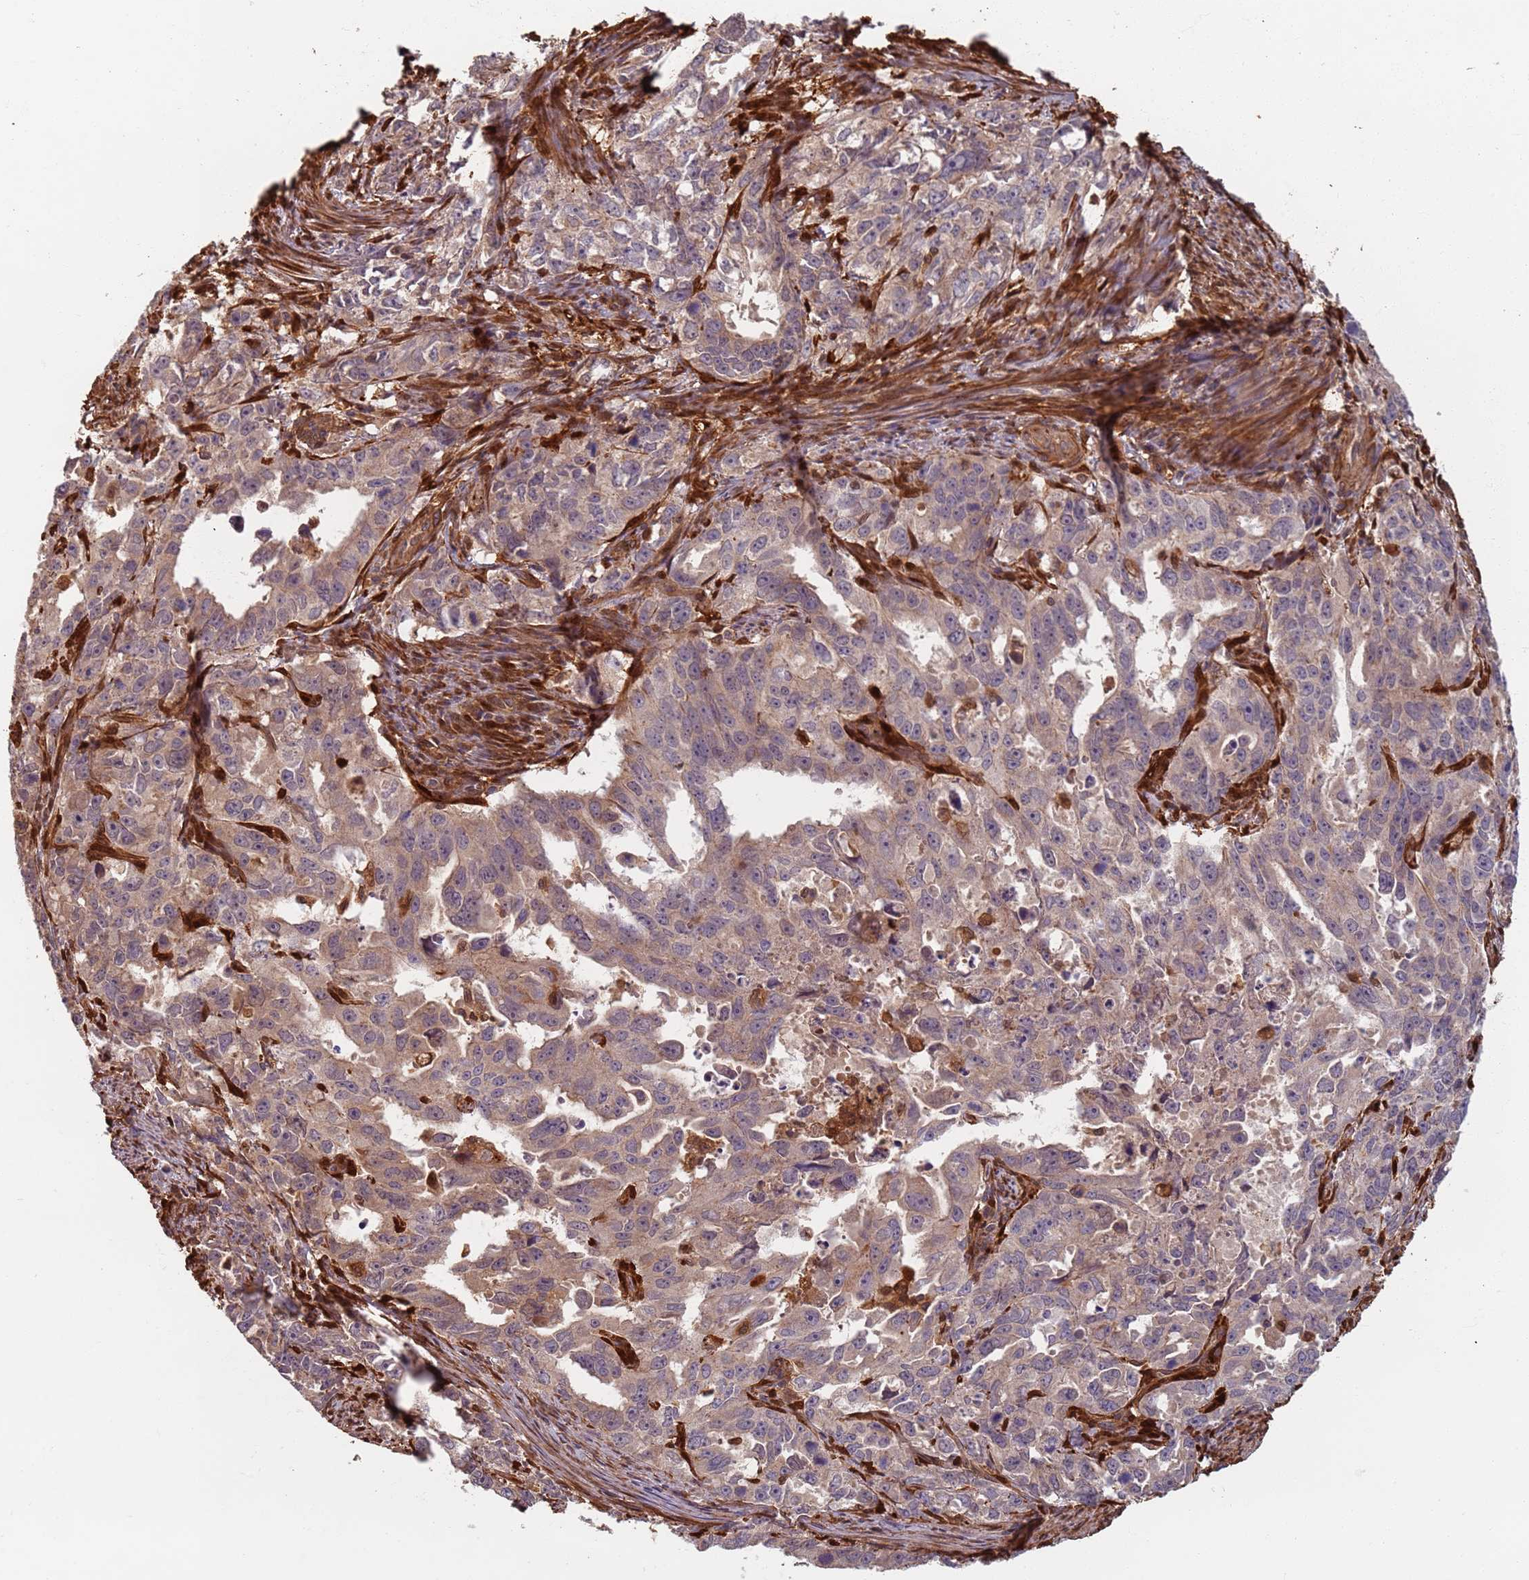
{"staining": {"intensity": "weak", "quantity": "25%-75%", "location": "cytoplasmic/membranous"}, "tissue": "endometrial cancer", "cell_type": "Tumor cells", "image_type": "cancer", "snomed": [{"axis": "morphology", "description": "Adenocarcinoma, NOS"}, {"axis": "topography", "description": "Endometrium"}], "caption": "Immunohistochemical staining of endometrial adenocarcinoma demonstrates low levels of weak cytoplasmic/membranous protein staining in approximately 25%-75% of tumor cells.", "gene": "SDCCAG8", "patient": {"sex": "female", "age": 65}}